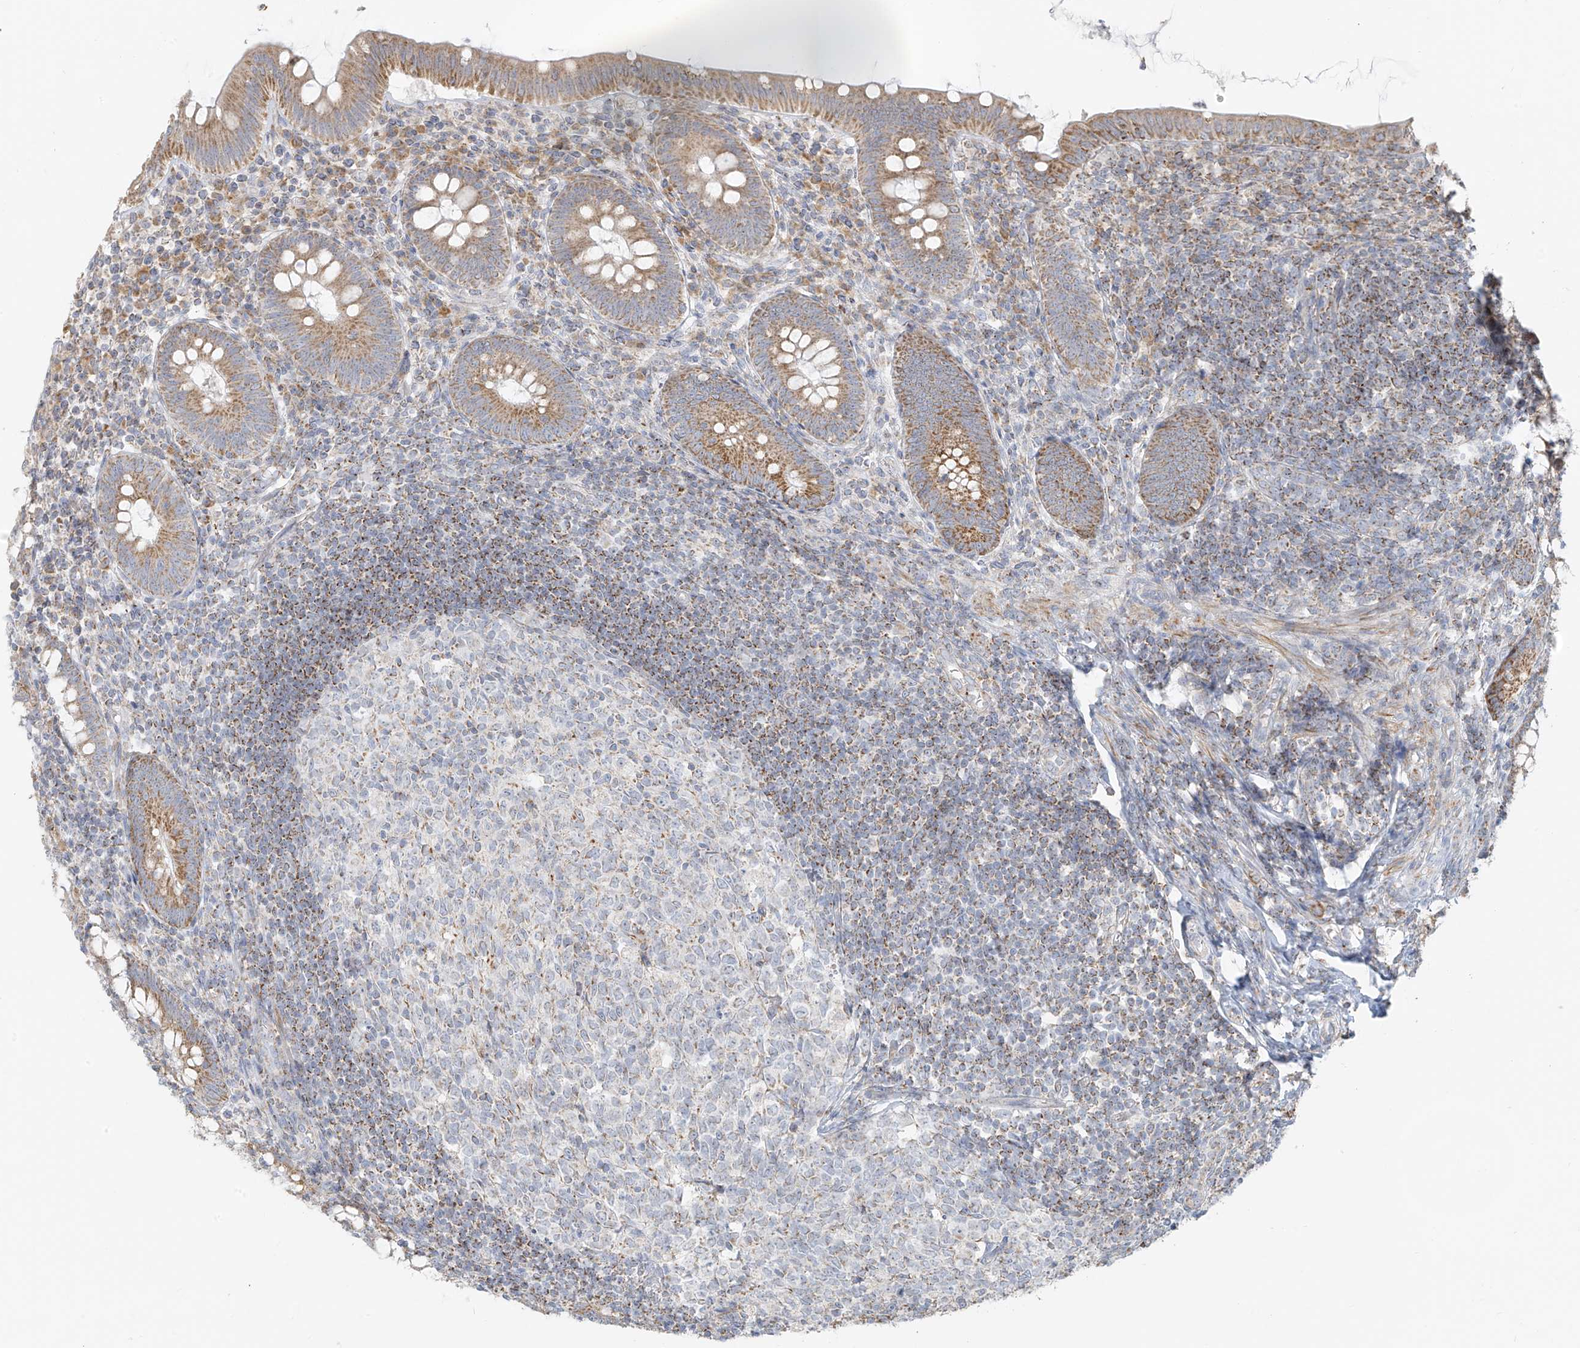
{"staining": {"intensity": "moderate", "quantity": "25%-75%", "location": "cytoplasmic/membranous"}, "tissue": "appendix", "cell_type": "Glandular cells", "image_type": "normal", "snomed": [{"axis": "morphology", "description": "Normal tissue, NOS"}, {"axis": "topography", "description": "Appendix"}], "caption": "A medium amount of moderate cytoplasmic/membranous expression is present in approximately 25%-75% of glandular cells in normal appendix. The staining was performed using DAB to visualize the protein expression in brown, while the nuclei were stained in blue with hematoxylin (Magnification: 20x).", "gene": "UST", "patient": {"sex": "male", "age": 14}}